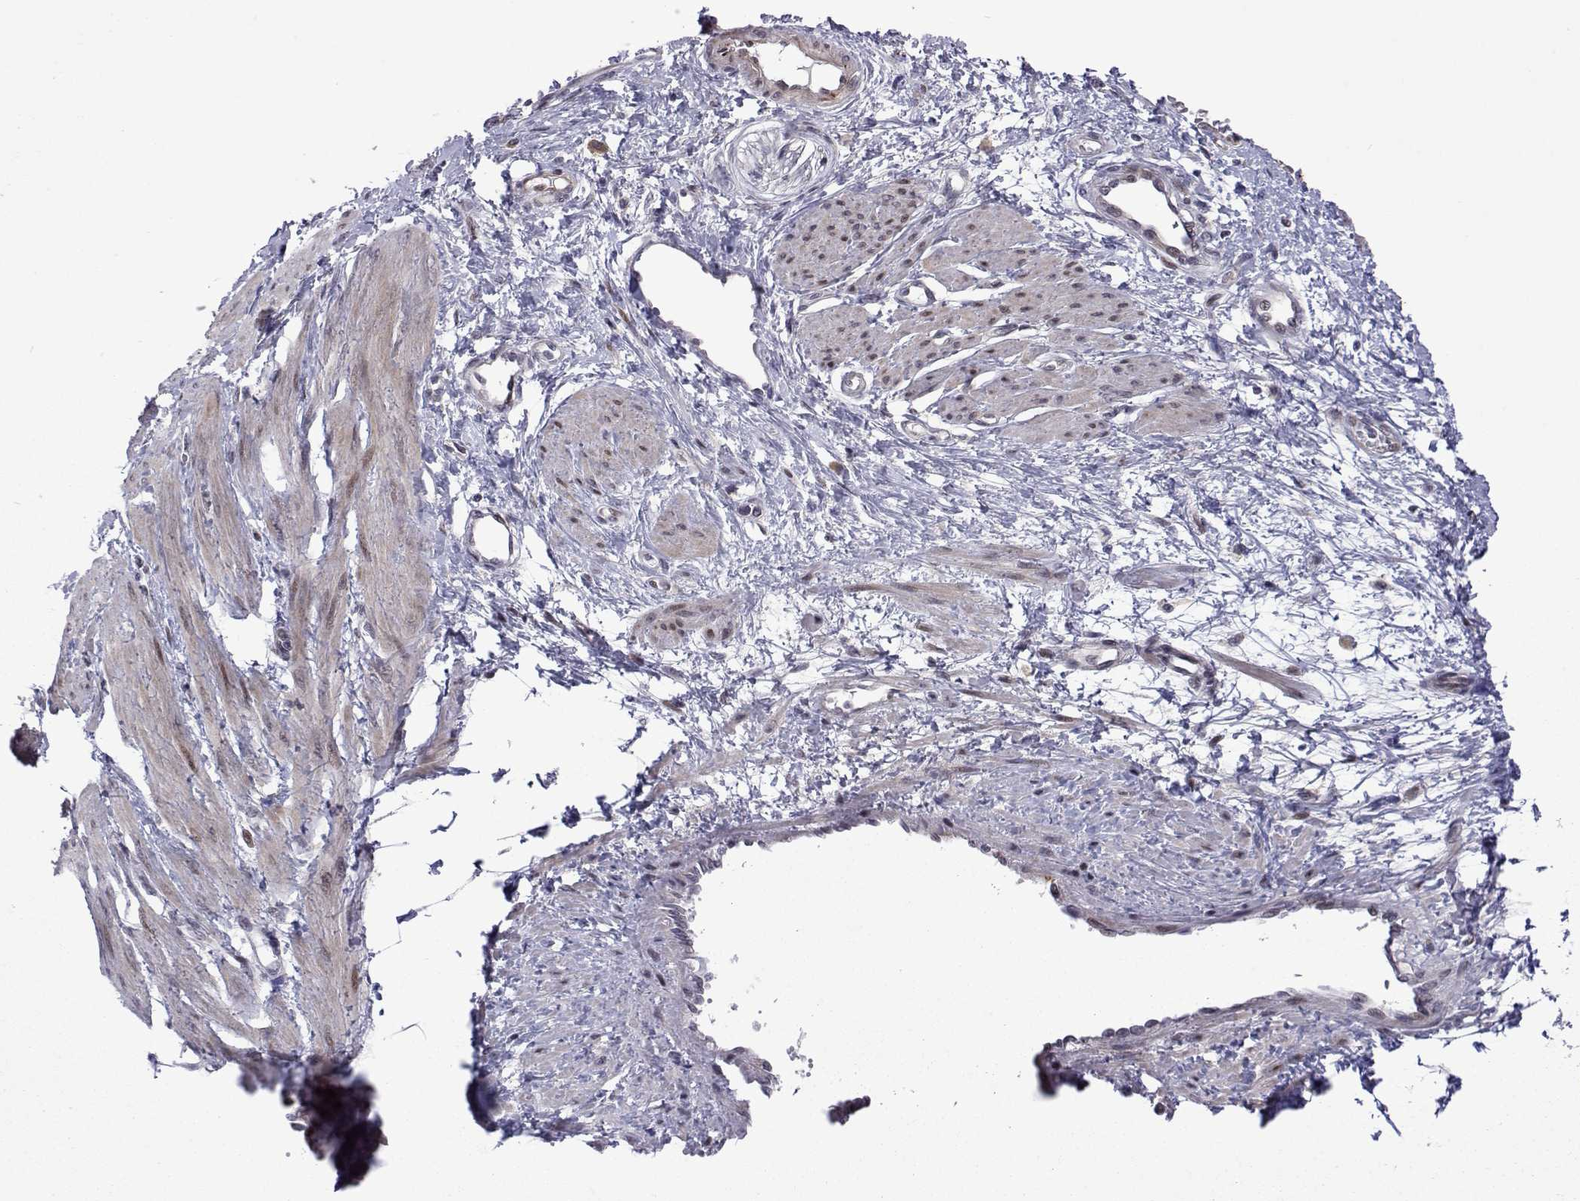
{"staining": {"intensity": "weak", "quantity": "<25%", "location": "nuclear"}, "tissue": "smooth muscle", "cell_type": "Smooth muscle cells", "image_type": "normal", "snomed": [{"axis": "morphology", "description": "Normal tissue, NOS"}, {"axis": "topography", "description": "Smooth muscle"}, {"axis": "topography", "description": "Uterus"}], "caption": "Immunohistochemistry (IHC) of benign smooth muscle exhibits no staining in smooth muscle cells. (DAB (3,3'-diaminobenzidine) IHC, high magnification).", "gene": "EFCAB3", "patient": {"sex": "female", "age": 39}}